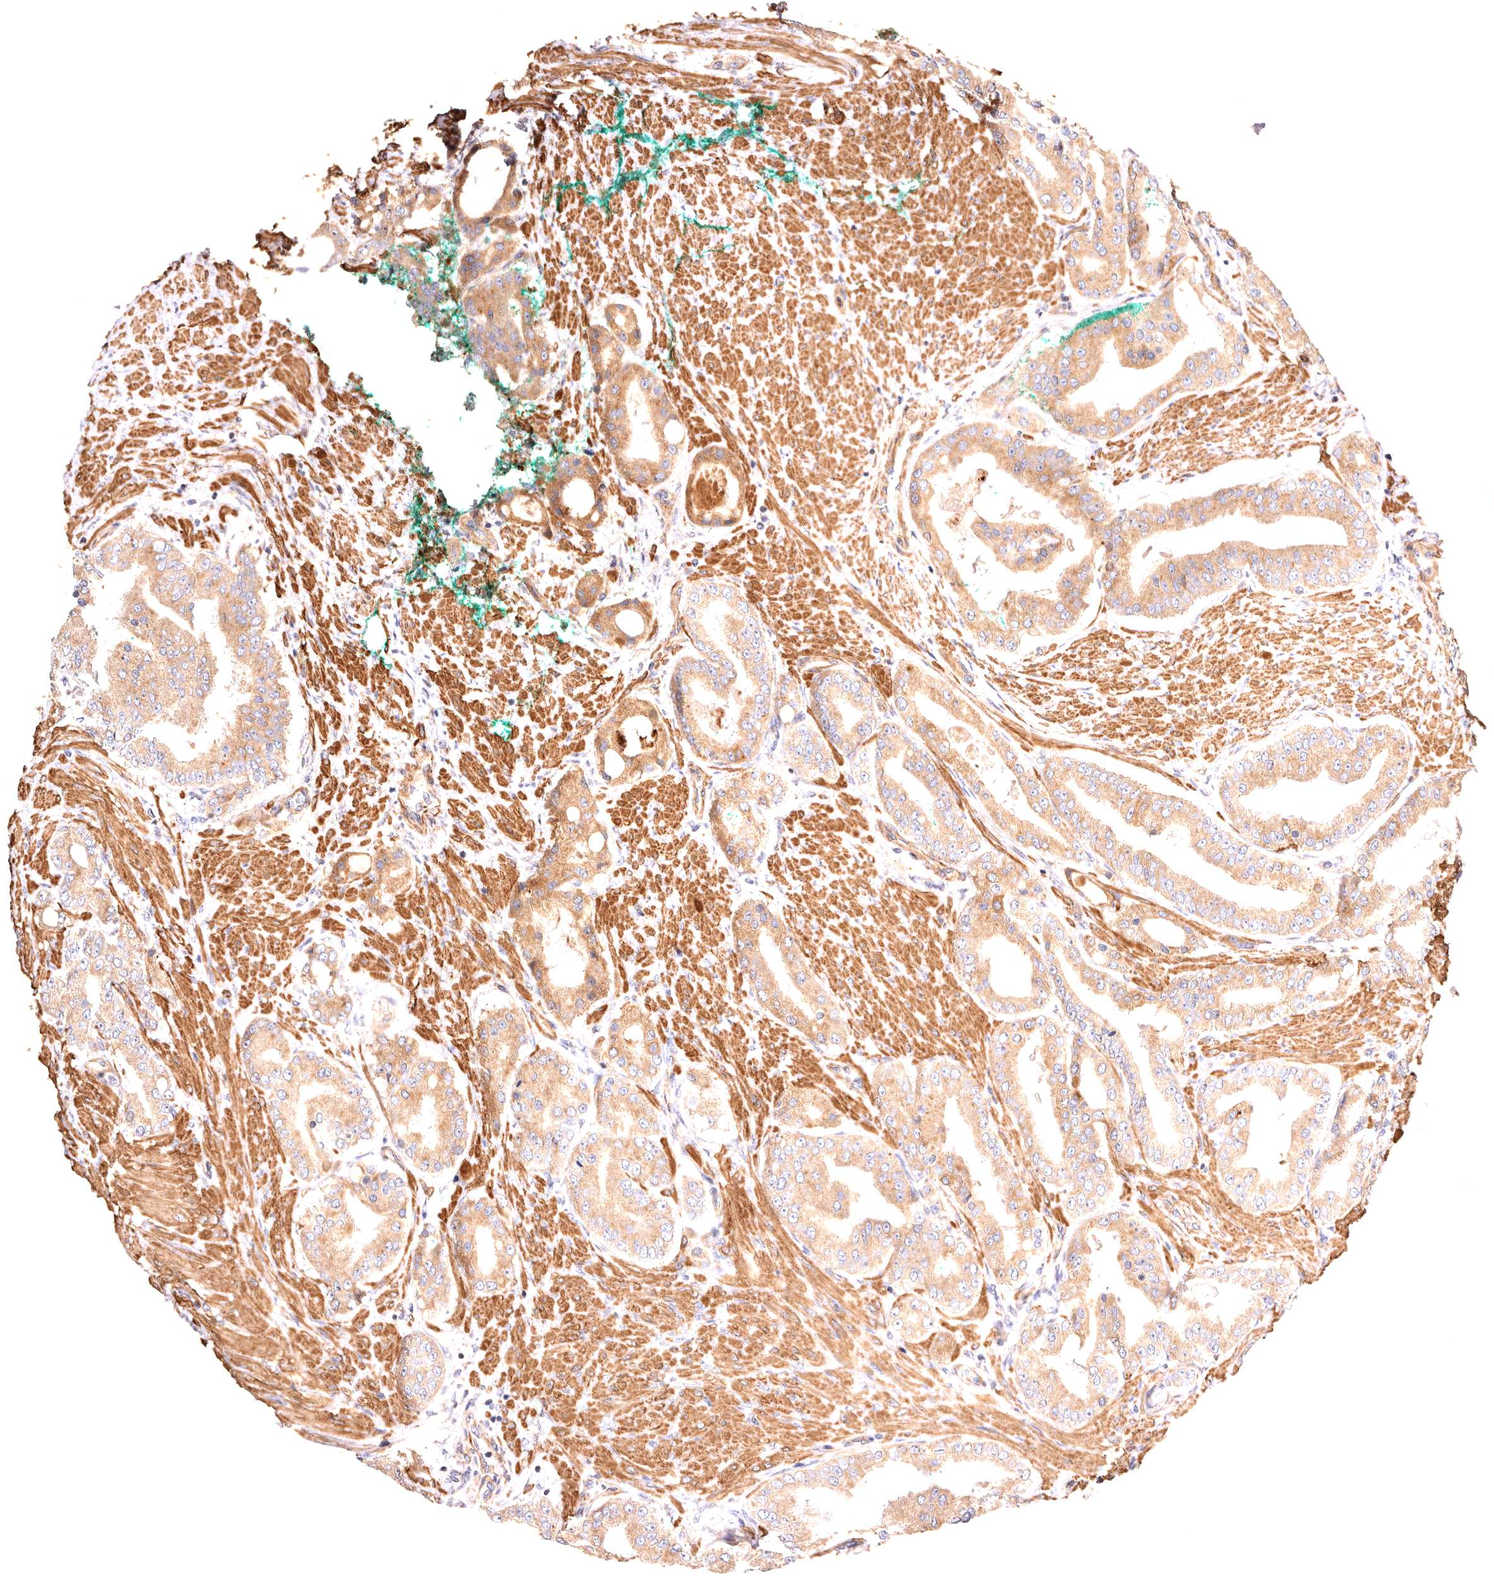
{"staining": {"intensity": "moderate", "quantity": ">75%", "location": "cytoplasmic/membranous"}, "tissue": "prostate cancer", "cell_type": "Tumor cells", "image_type": "cancer", "snomed": [{"axis": "morphology", "description": "Adenocarcinoma, High grade"}, {"axis": "topography", "description": "Prostate"}], "caption": "Human prostate cancer stained for a protein (brown) demonstrates moderate cytoplasmic/membranous positive expression in about >75% of tumor cells.", "gene": "VPS45", "patient": {"sex": "male", "age": 60}}